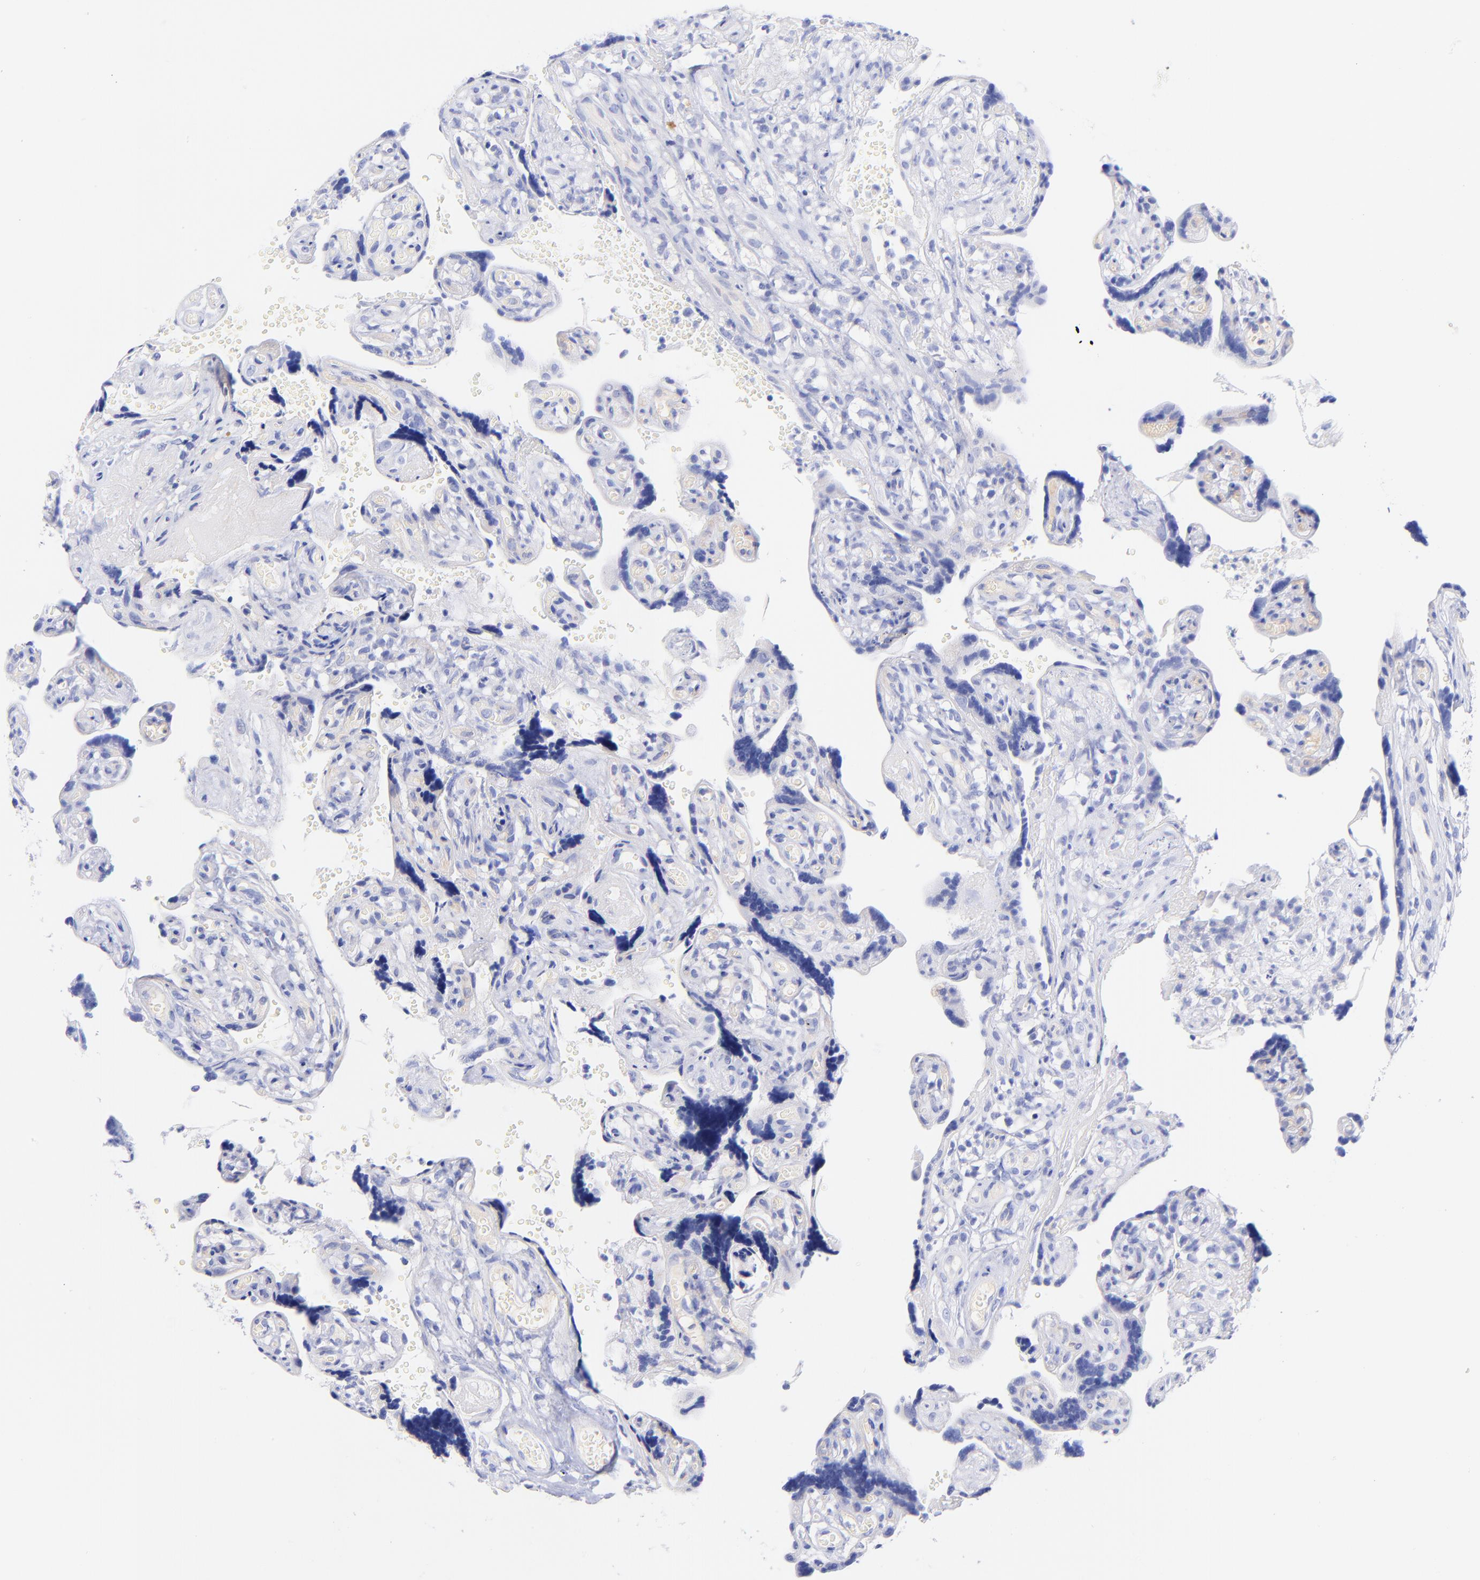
{"staining": {"intensity": "negative", "quantity": "none", "location": "none"}, "tissue": "placenta", "cell_type": "Decidual cells", "image_type": "normal", "snomed": [{"axis": "morphology", "description": "Normal tissue, NOS"}, {"axis": "topography", "description": "Placenta"}], "caption": "Unremarkable placenta was stained to show a protein in brown. There is no significant positivity in decidual cells. (DAB (3,3'-diaminobenzidine) IHC visualized using brightfield microscopy, high magnification).", "gene": "GPHN", "patient": {"sex": "female", "age": 30}}